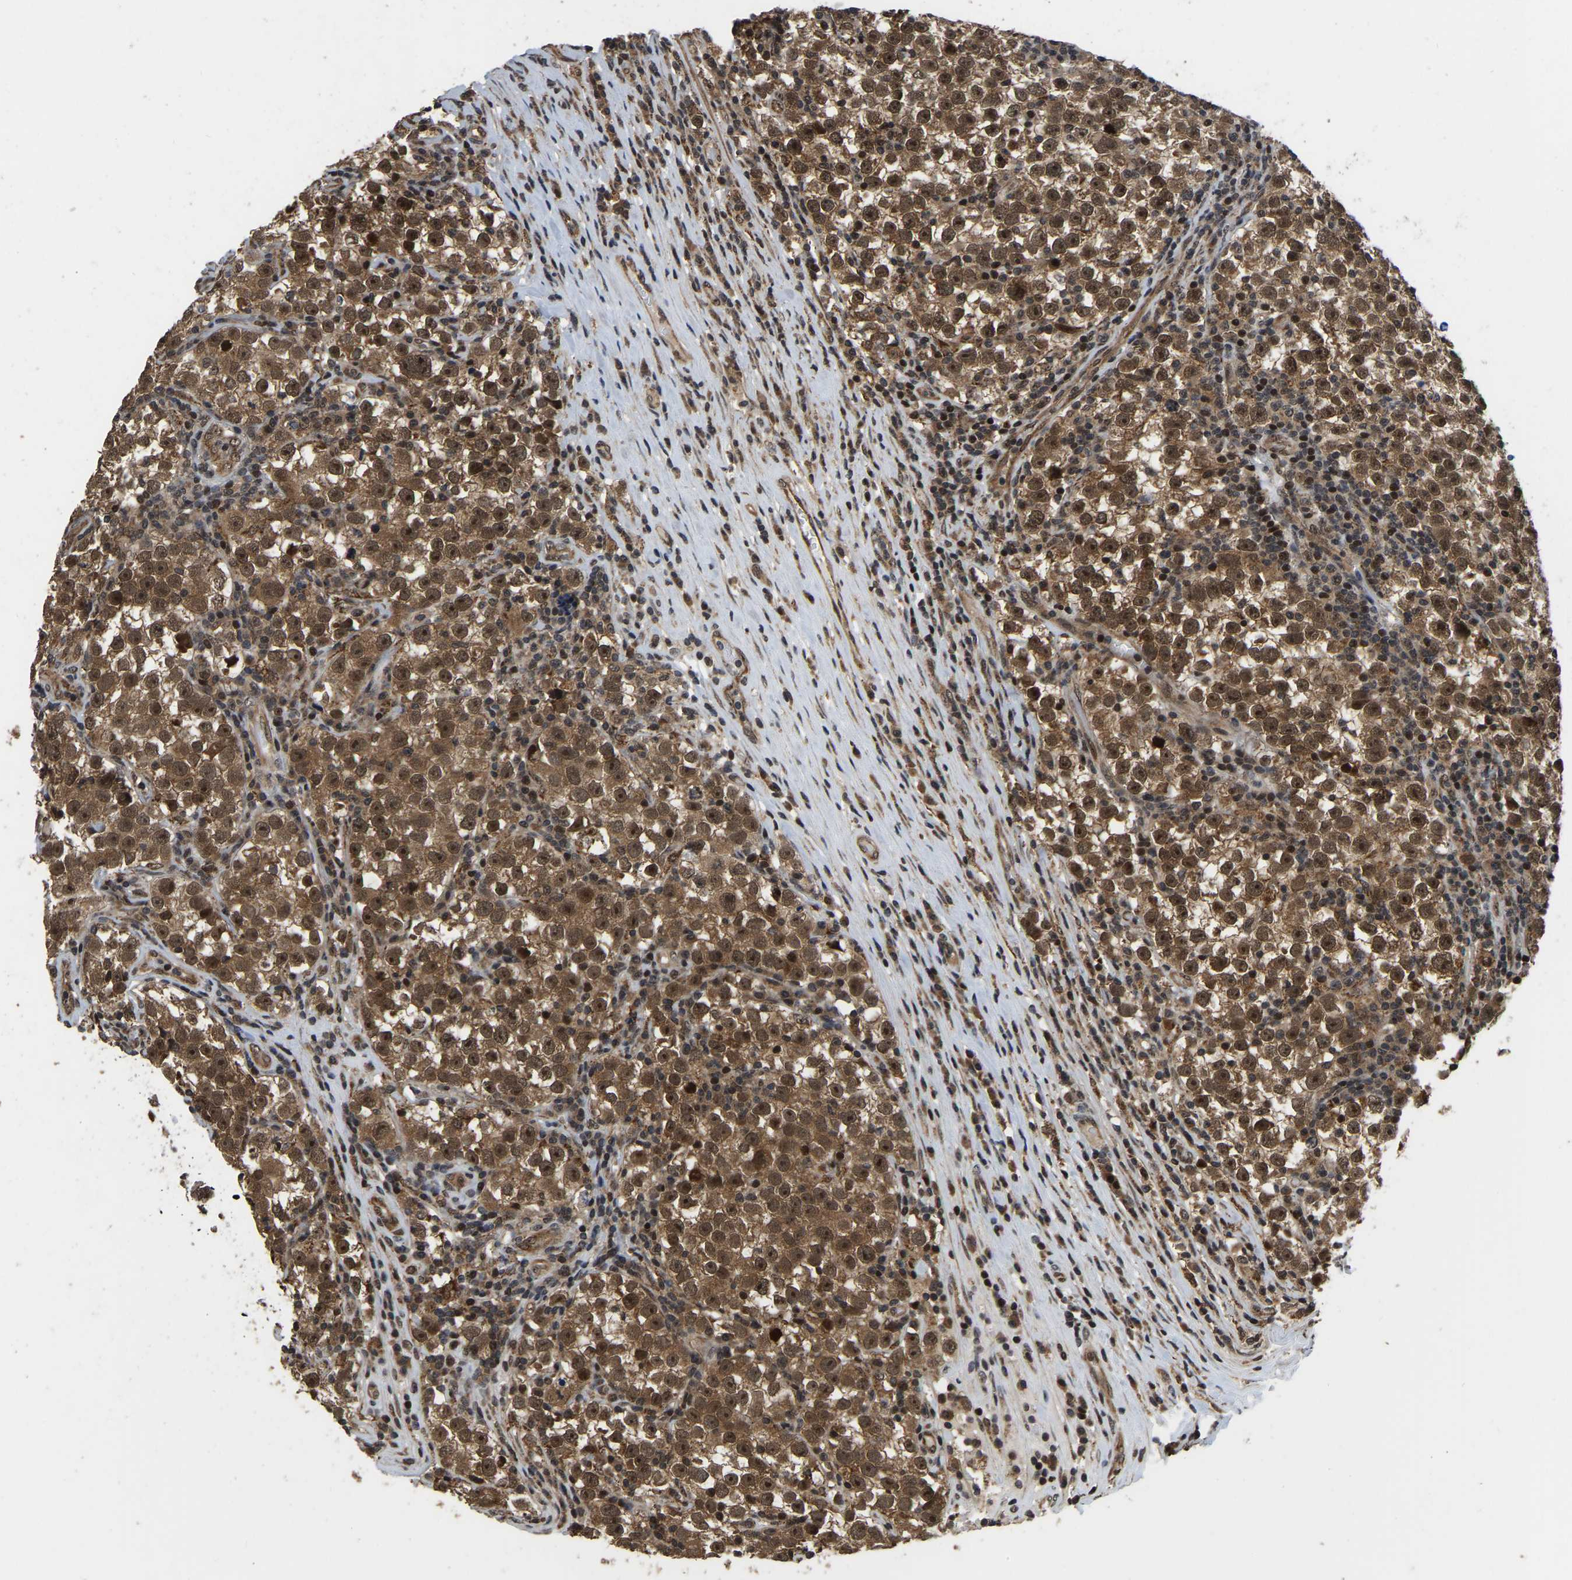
{"staining": {"intensity": "moderate", "quantity": ">75%", "location": "cytoplasmic/membranous,nuclear"}, "tissue": "testis cancer", "cell_type": "Tumor cells", "image_type": "cancer", "snomed": [{"axis": "morphology", "description": "Normal tissue, NOS"}, {"axis": "morphology", "description": "Seminoma, NOS"}, {"axis": "topography", "description": "Testis"}], "caption": "Approximately >75% of tumor cells in testis seminoma demonstrate moderate cytoplasmic/membranous and nuclear protein staining as visualized by brown immunohistochemical staining.", "gene": "CIAO1", "patient": {"sex": "male", "age": 43}}